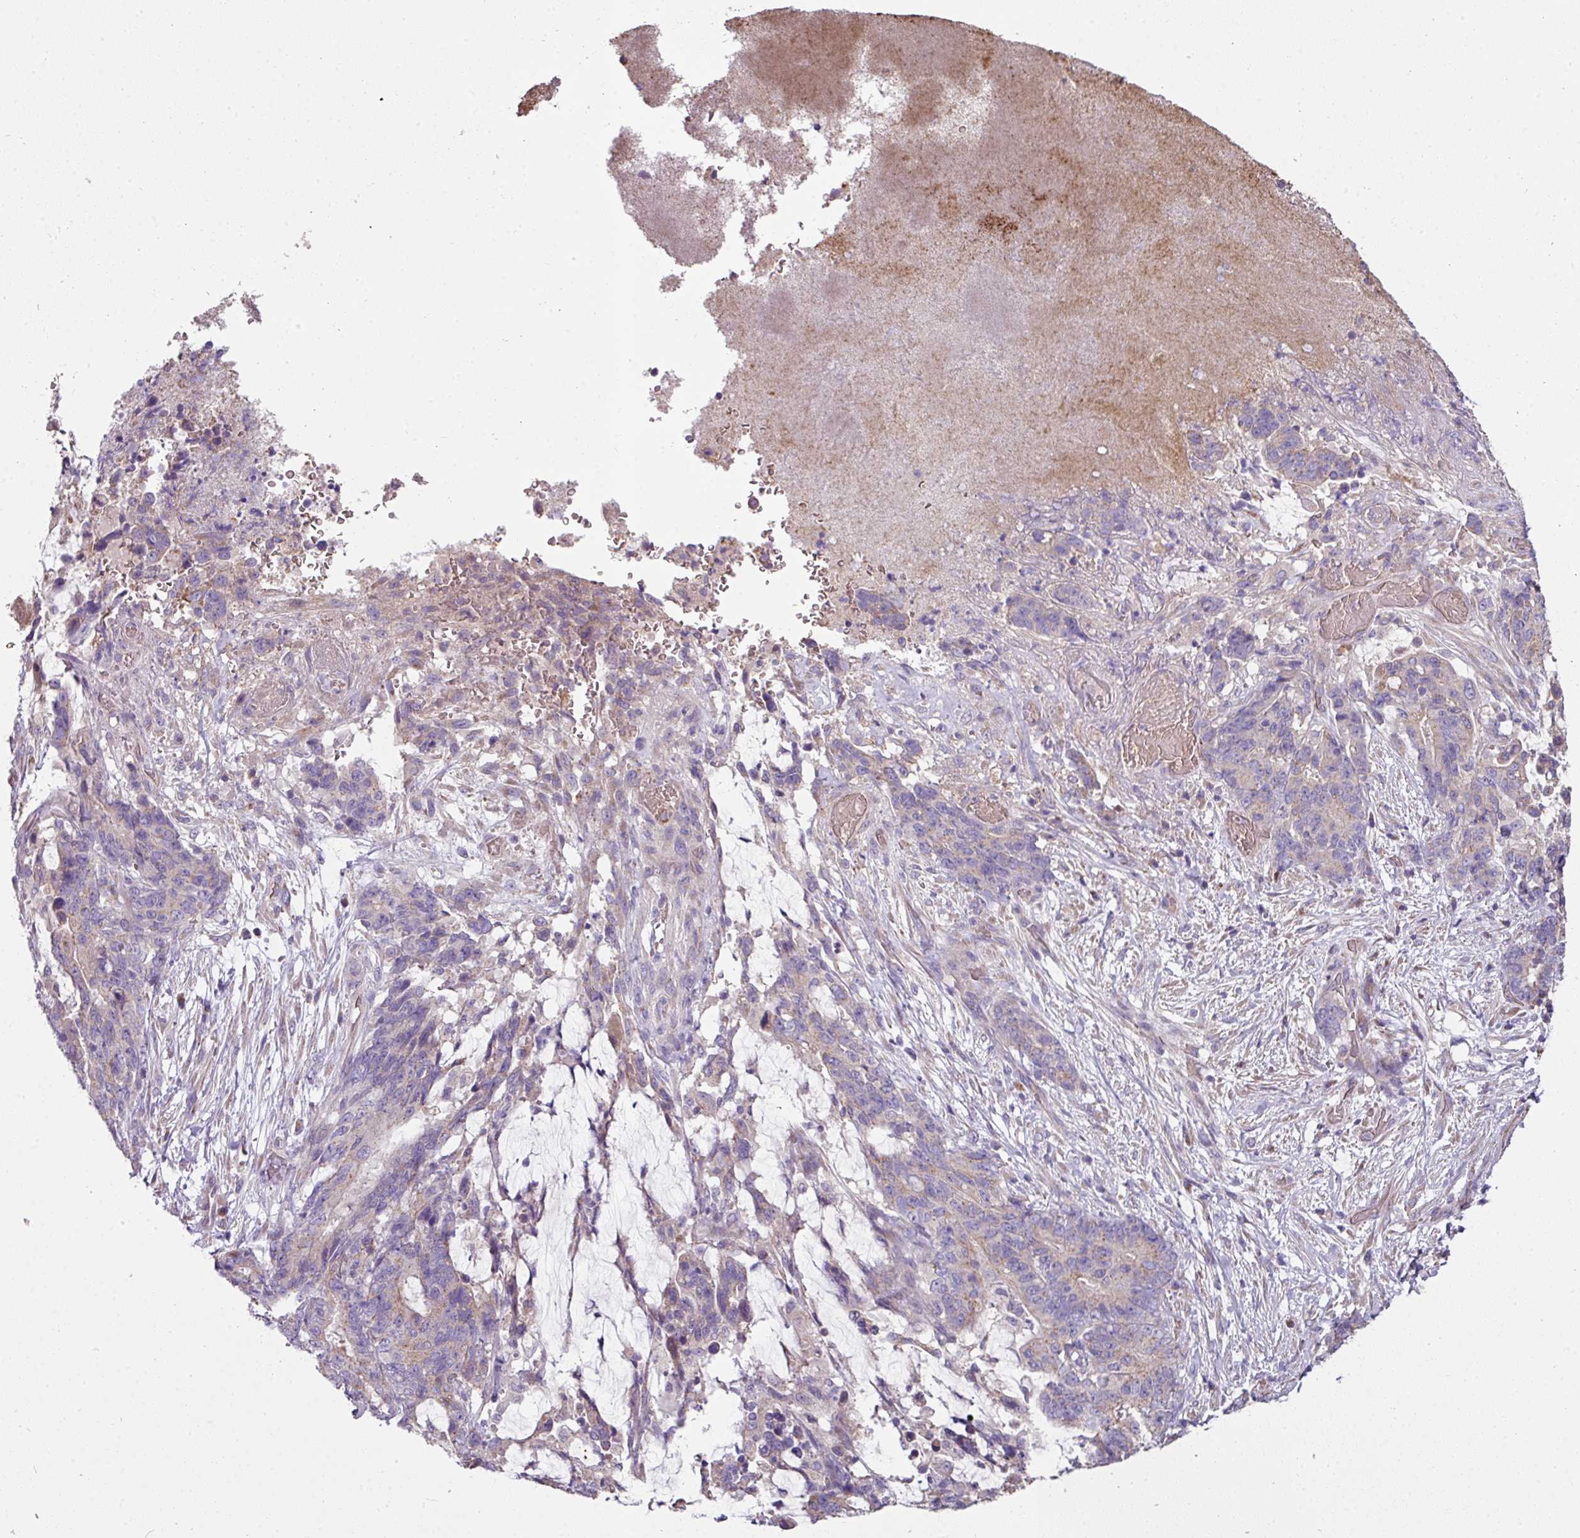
{"staining": {"intensity": "weak", "quantity": "<25%", "location": "cytoplasmic/membranous"}, "tissue": "stomach cancer", "cell_type": "Tumor cells", "image_type": "cancer", "snomed": [{"axis": "morphology", "description": "Normal tissue, NOS"}, {"axis": "morphology", "description": "Adenocarcinoma, NOS"}, {"axis": "topography", "description": "Stomach"}], "caption": "The micrograph demonstrates no significant positivity in tumor cells of stomach cancer (adenocarcinoma). (DAB (3,3'-diaminobenzidine) immunohistochemistry (IHC) with hematoxylin counter stain).", "gene": "LRRC9", "patient": {"sex": "female", "age": 64}}